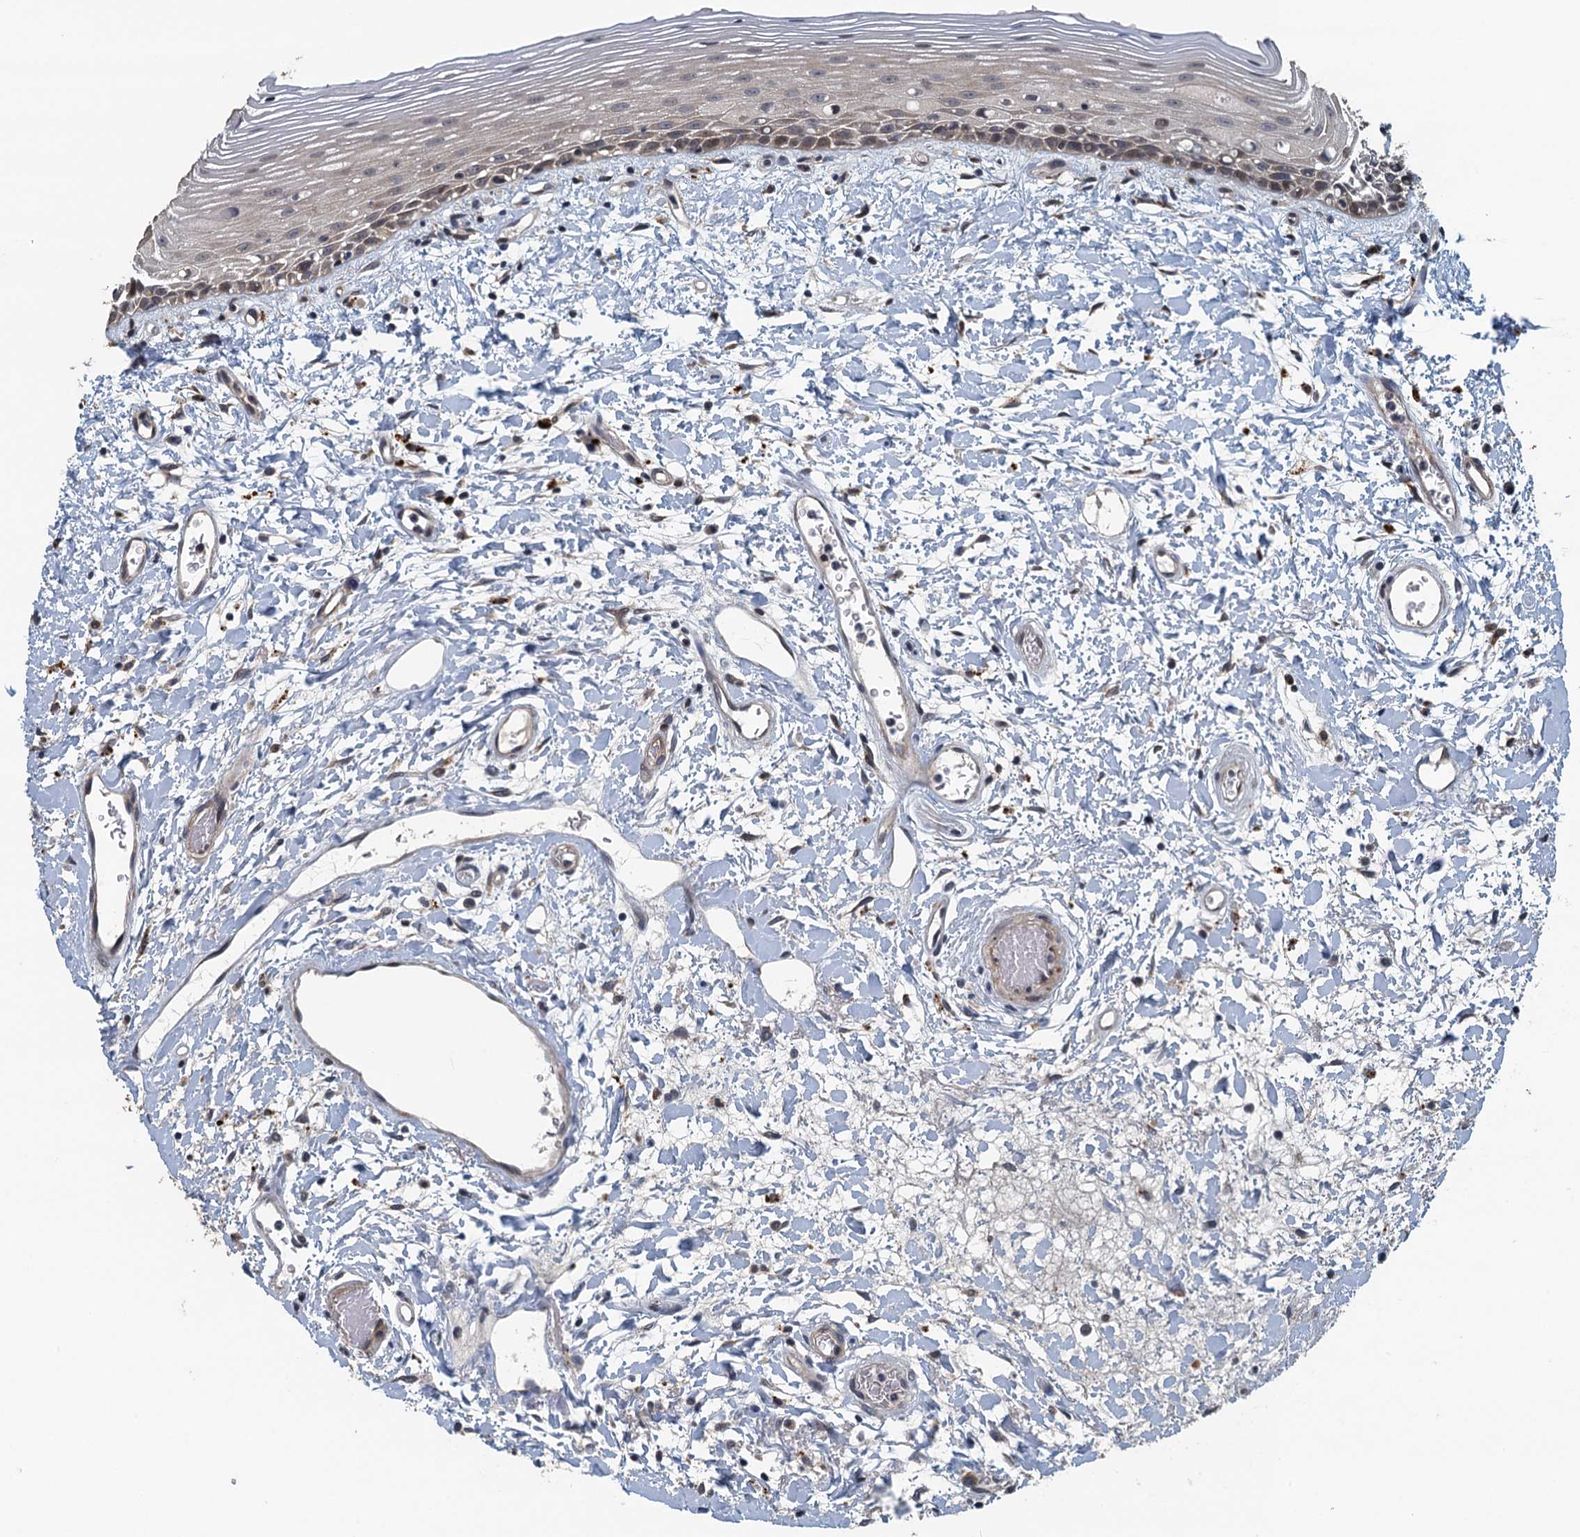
{"staining": {"intensity": "weak", "quantity": "<25%", "location": "cytoplasmic/membranous"}, "tissue": "oral mucosa", "cell_type": "Squamous epithelial cells", "image_type": "normal", "snomed": [{"axis": "morphology", "description": "Normal tissue, NOS"}, {"axis": "topography", "description": "Oral tissue"}], "caption": "Image shows no significant protein expression in squamous epithelial cells of unremarkable oral mucosa.", "gene": "AGRN", "patient": {"sex": "female", "age": 76}}